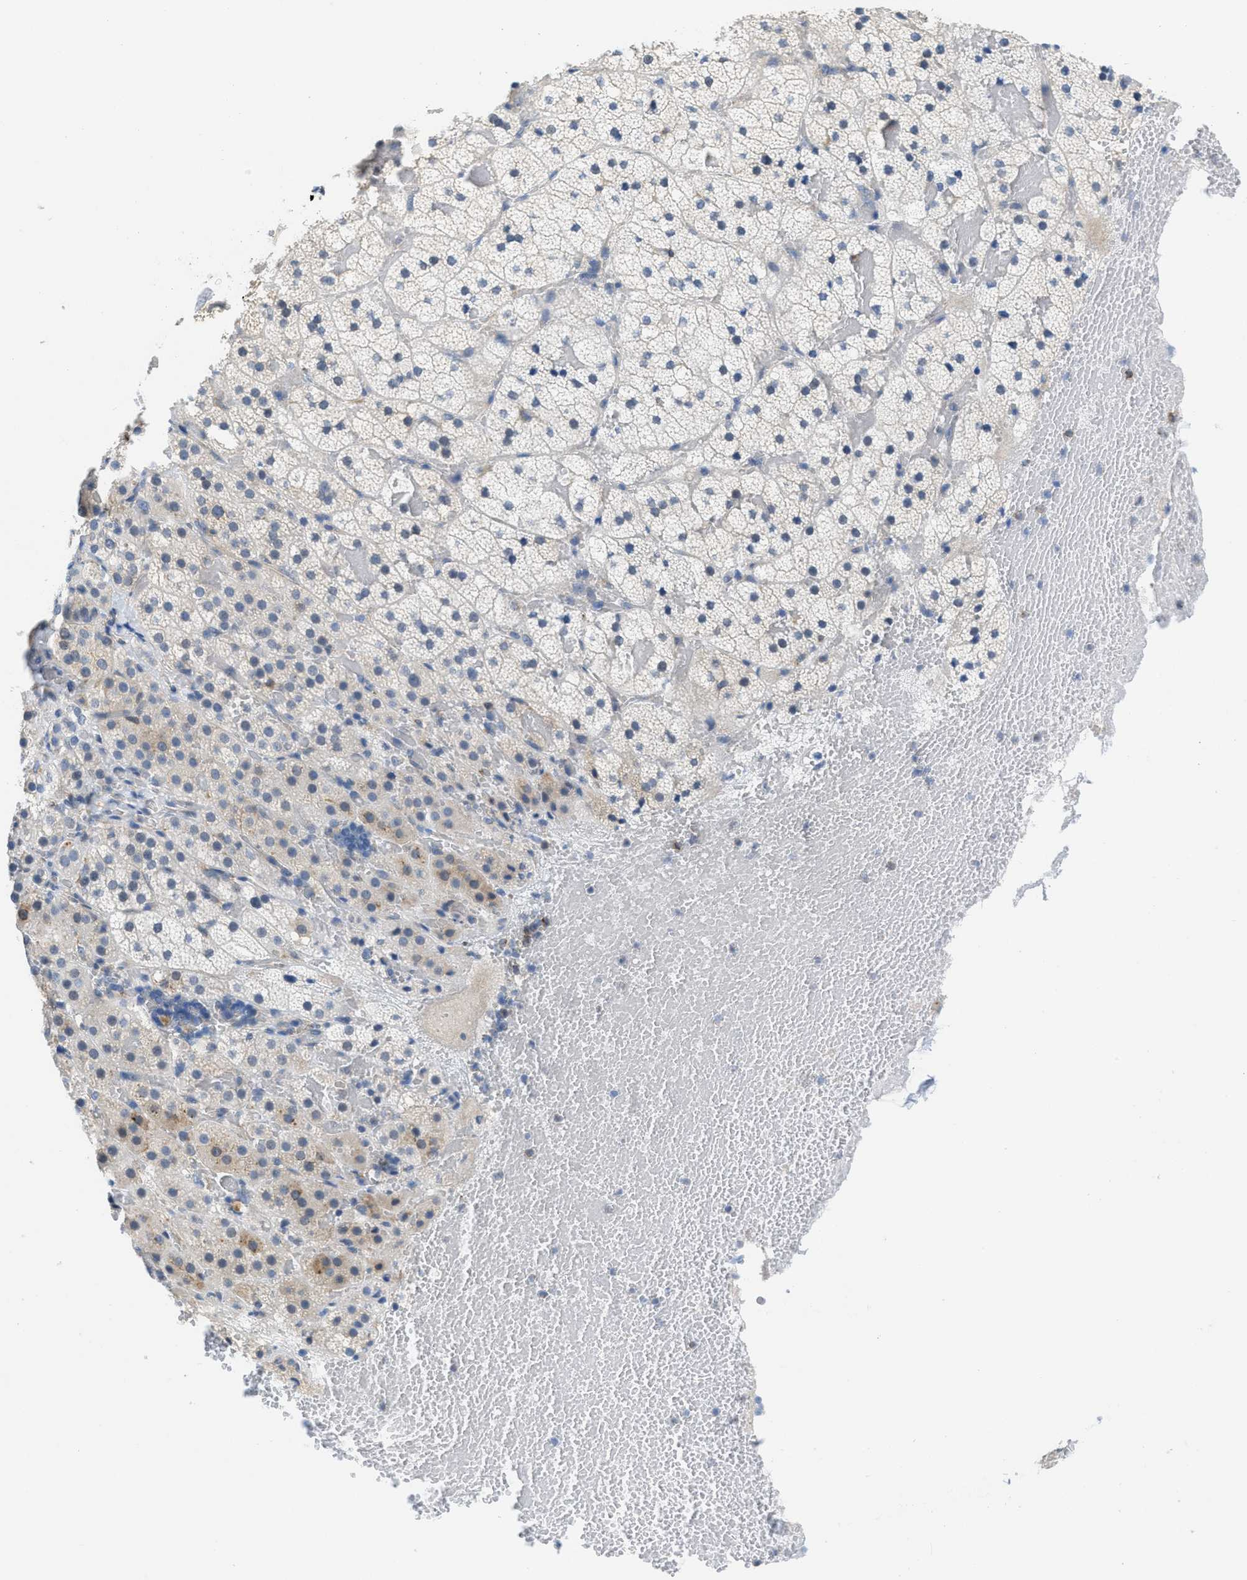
{"staining": {"intensity": "weak", "quantity": "<25%", "location": "cytoplasmic/membranous"}, "tissue": "adrenal gland", "cell_type": "Glandular cells", "image_type": "normal", "snomed": [{"axis": "morphology", "description": "Normal tissue, NOS"}, {"axis": "topography", "description": "Adrenal gland"}], "caption": "Photomicrograph shows no protein positivity in glandular cells of normal adrenal gland.", "gene": "PTDSS1", "patient": {"sex": "female", "age": 59}}